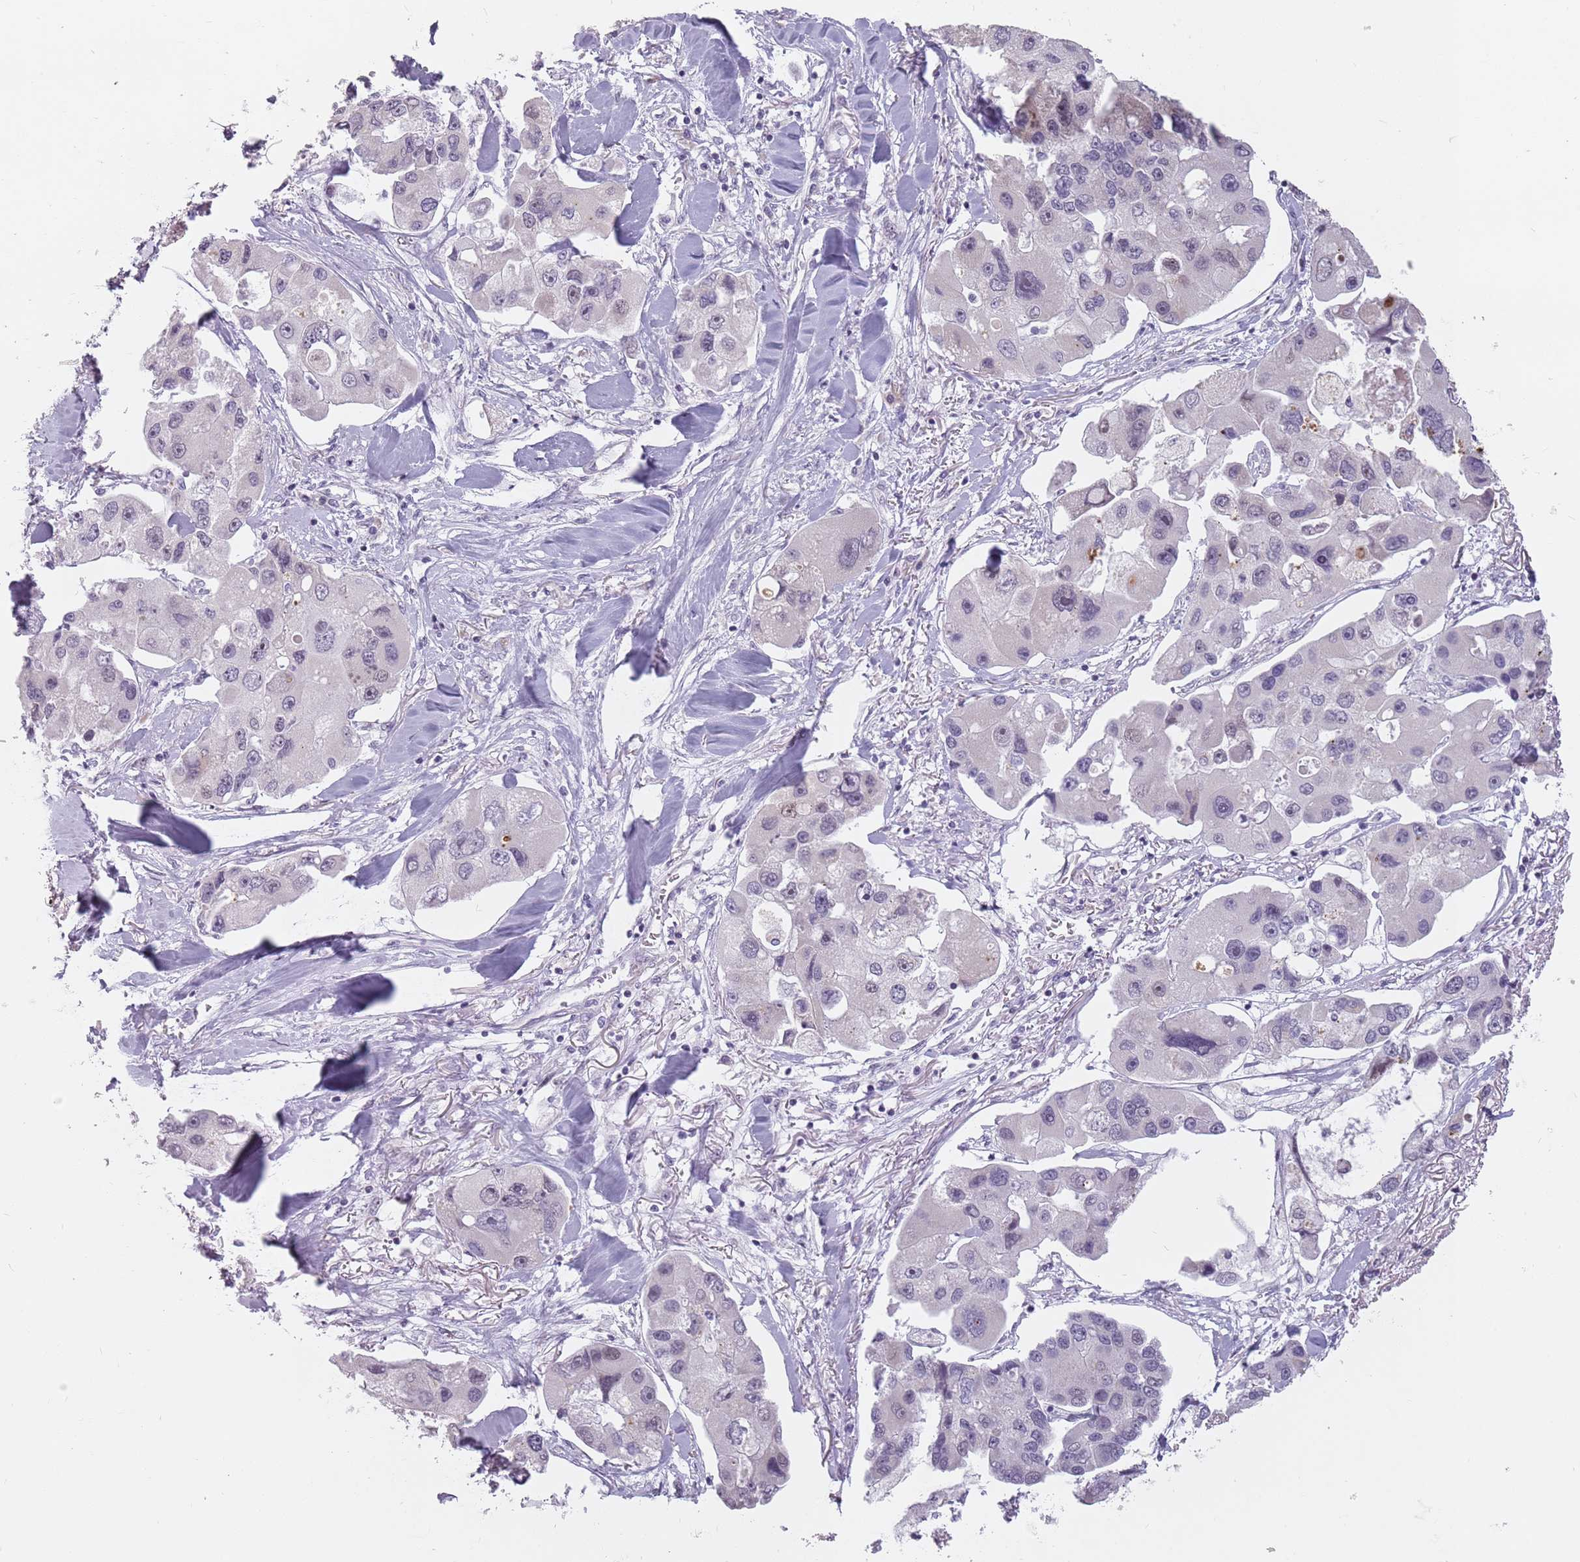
{"staining": {"intensity": "weak", "quantity": "<25%", "location": "nuclear"}, "tissue": "lung cancer", "cell_type": "Tumor cells", "image_type": "cancer", "snomed": [{"axis": "morphology", "description": "Adenocarcinoma, NOS"}, {"axis": "topography", "description": "Lung"}], "caption": "The histopathology image shows no staining of tumor cells in adenocarcinoma (lung).", "gene": "PTCHD1", "patient": {"sex": "female", "age": 54}}